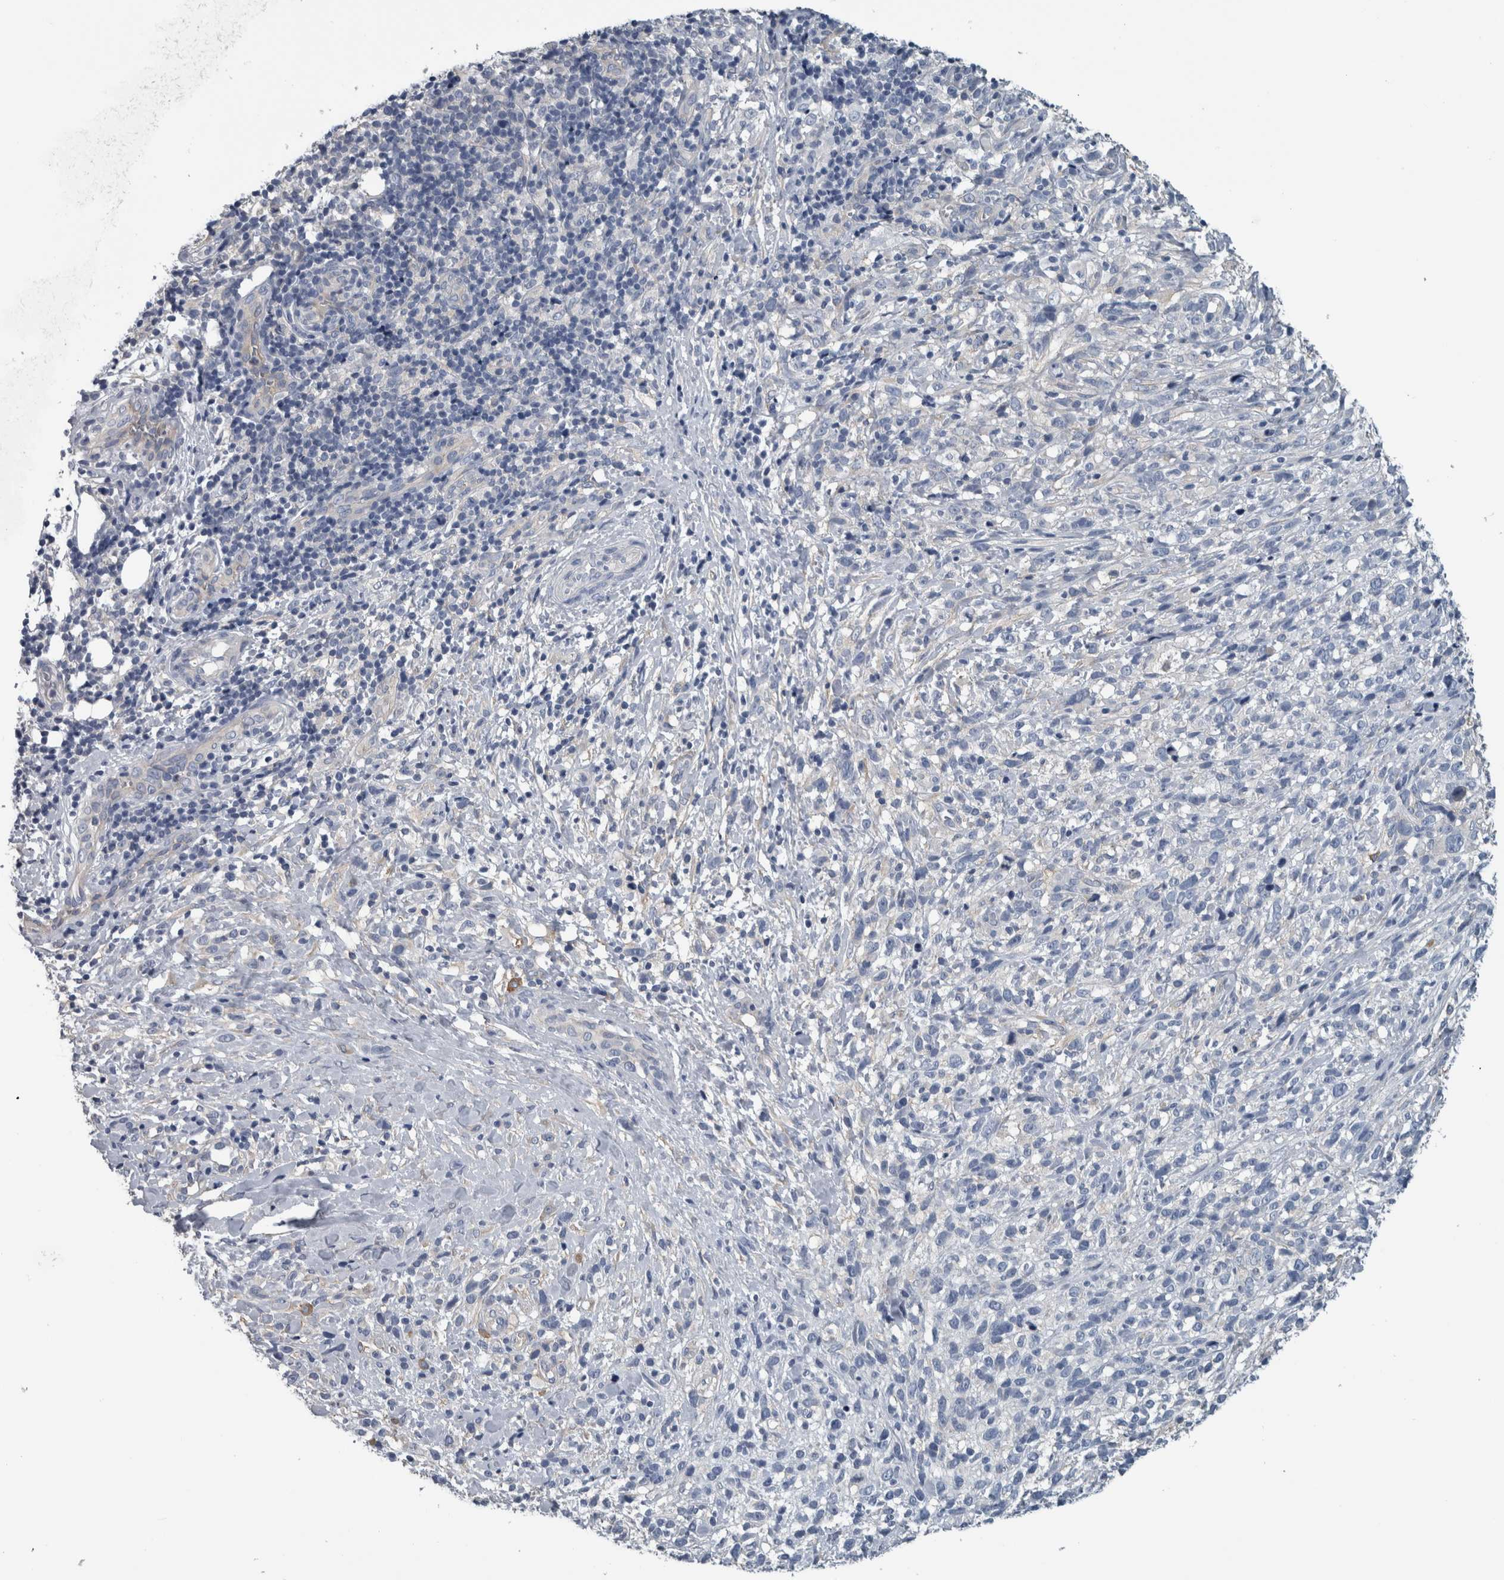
{"staining": {"intensity": "negative", "quantity": "none", "location": "none"}, "tissue": "melanoma", "cell_type": "Tumor cells", "image_type": "cancer", "snomed": [{"axis": "morphology", "description": "Malignant melanoma, NOS"}, {"axis": "topography", "description": "Skin"}], "caption": "Protein analysis of melanoma reveals no significant positivity in tumor cells. (DAB (3,3'-diaminobenzidine) immunohistochemistry with hematoxylin counter stain).", "gene": "SH3GL2", "patient": {"sex": "female", "age": 55}}